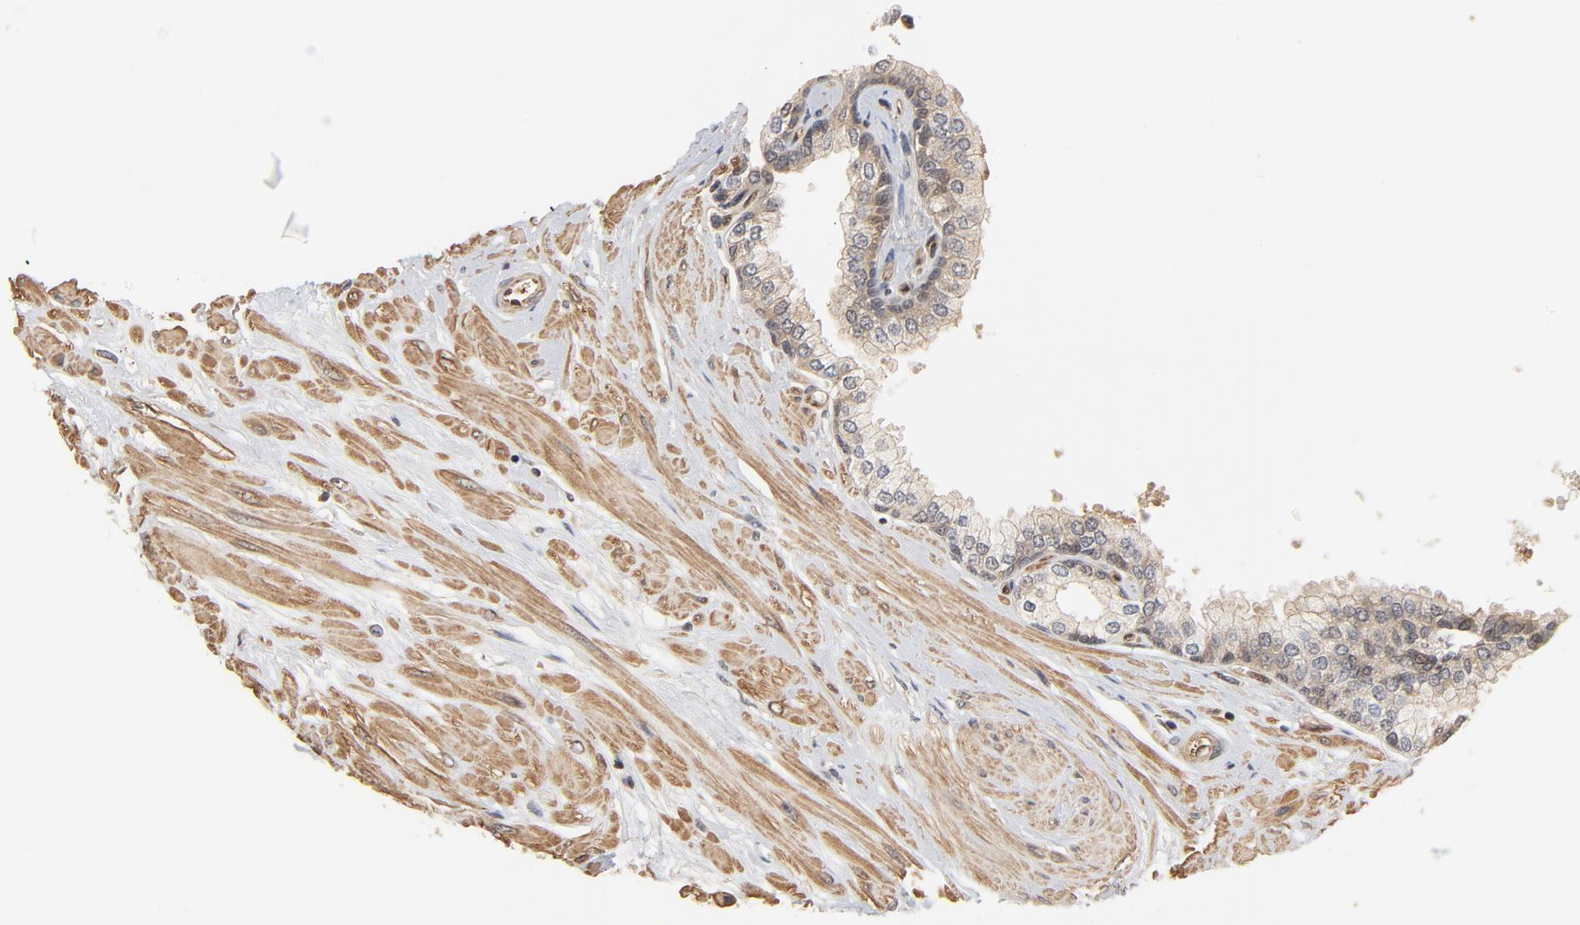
{"staining": {"intensity": "moderate", "quantity": ">75%", "location": "cytoplasmic/membranous"}, "tissue": "prostate", "cell_type": "Glandular cells", "image_type": "normal", "snomed": [{"axis": "morphology", "description": "Normal tissue, NOS"}, {"axis": "topography", "description": "Prostate"}], "caption": "IHC of unremarkable prostate exhibits medium levels of moderate cytoplasmic/membranous expression in approximately >75% of glandular cells. (Stains: DAB (3,3'-diaminobenzidine) in brown, nuclei in blue, Microscopy: brightfield microscopy at high magnification).", "gene": "CDC37", "patient": {"sex": "male", "age": 60}}